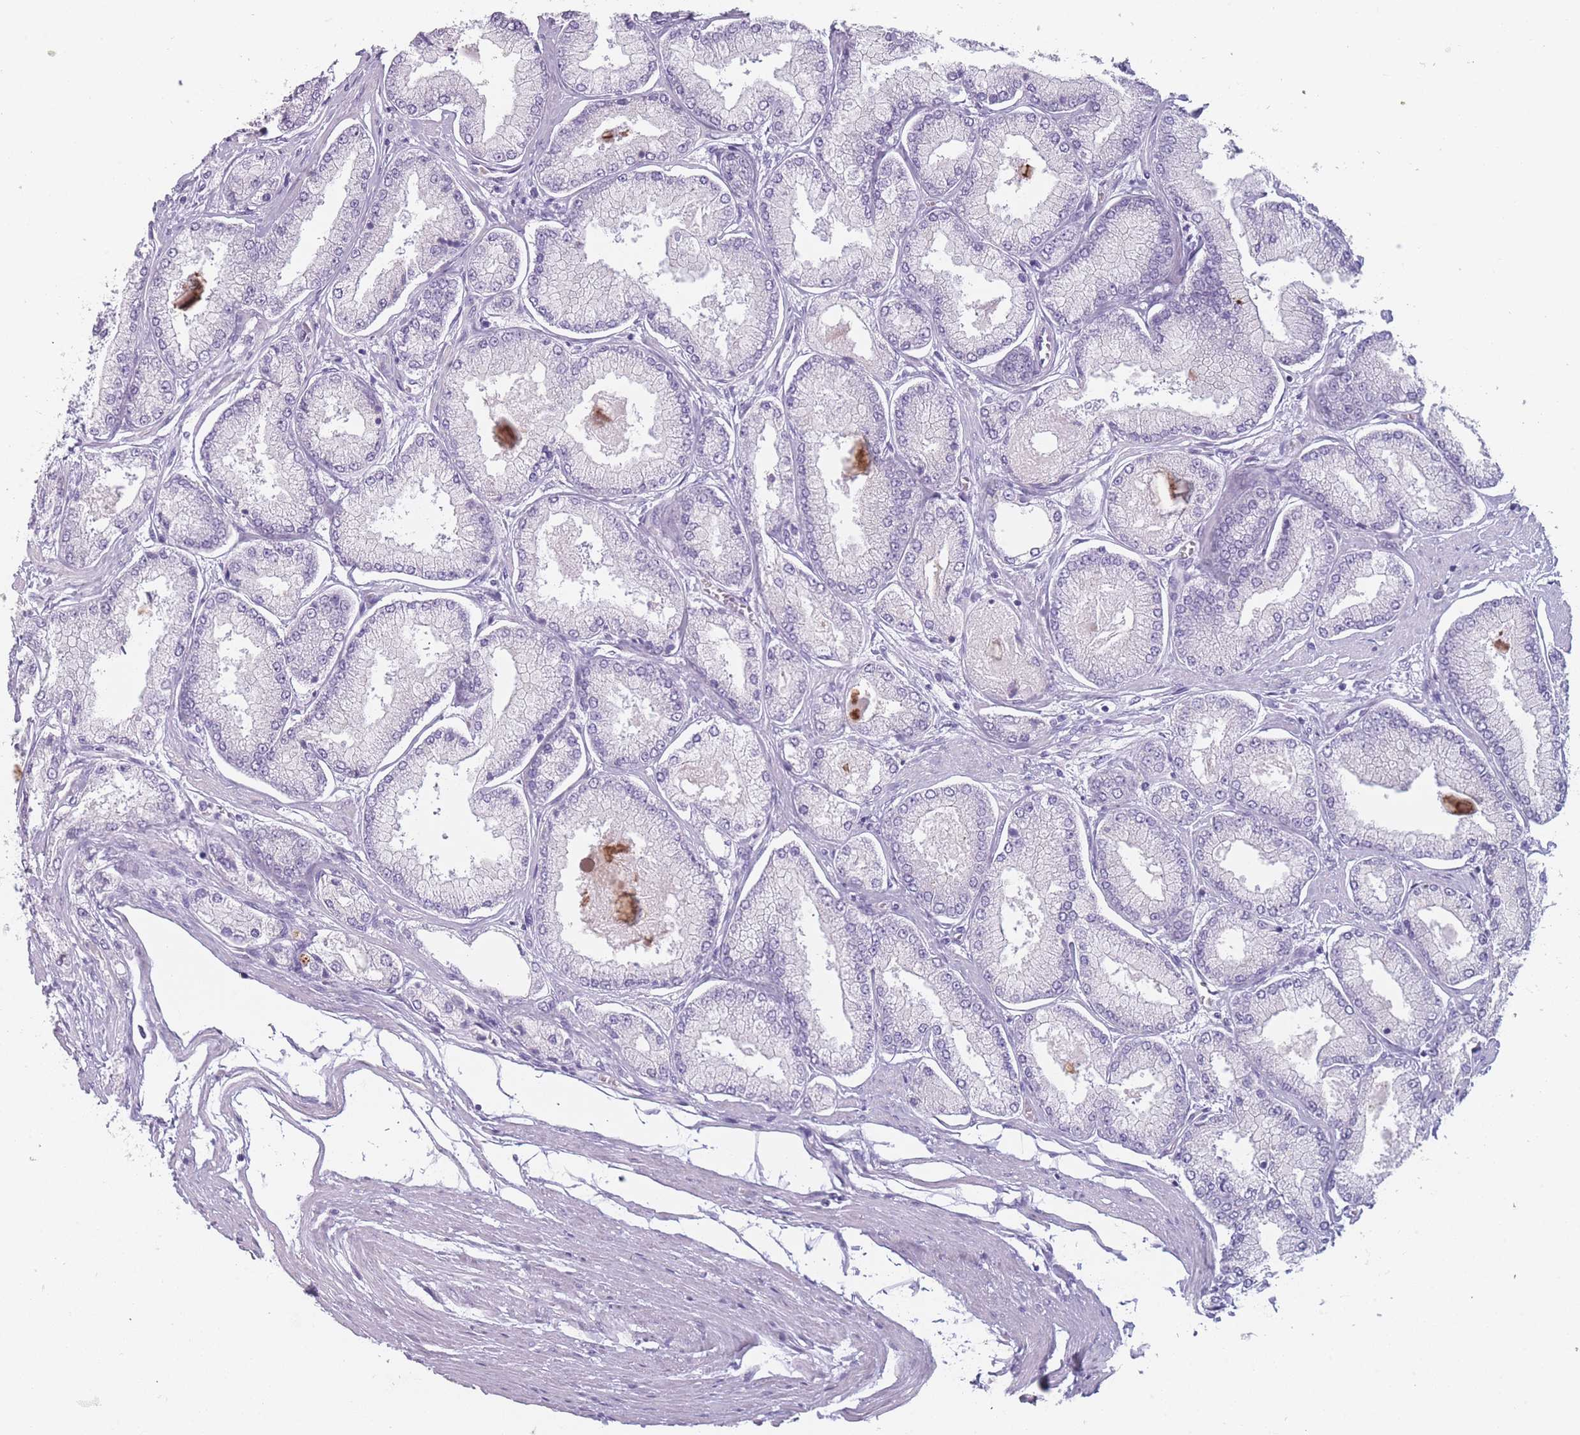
{"staining": {"intensity": "negative", "quantity": "none", "location": "none"}, "tissue": "prostate cancer", "cell_type": "Tumor cells", "image_type": "cancer", "snomed": [{"axis": "morphology", "description": "Adenocarcinoma, Low grade"}, {"axis": "topography", "description": "Prostate"}], "caption": "Histopathology image shows no significant protein expression in tumor cells of prostate adenocarcinoma (low-grade).", "gene": "PPFIA3", "patient": {"sex": "male", "age": 74}}